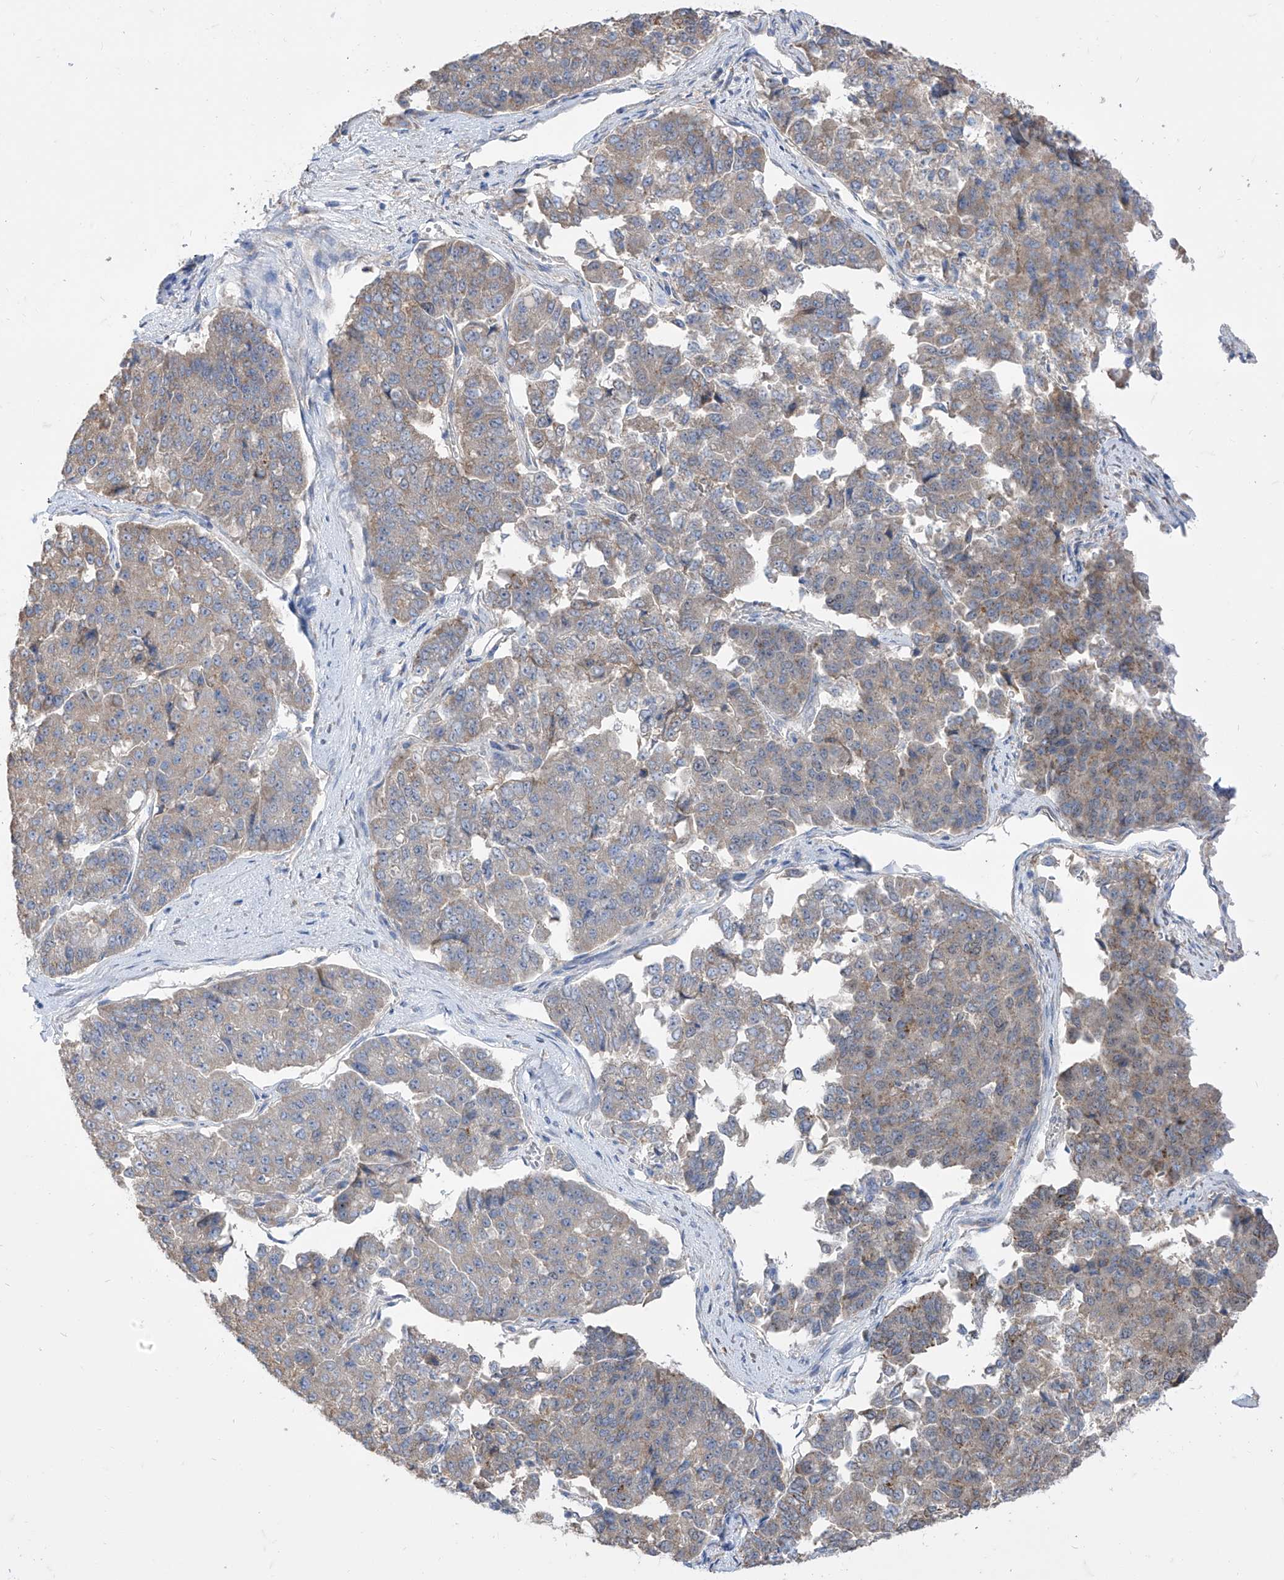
{"staining": {"intensity": "weak", "quantity": "25%-75%", "location": "cytoplasmic/membranous"}, "tissue": "pancreatic cancer", "cell_type": "Tumor cells", "image_type": "cancer", "snomed": [{"axis": "morphology", "description": "Adenocarcinoma, NOS"}, {"axis": "topography", "description": "Pancreas"}], "caption": "The immunohistochemical stain shows weak cytoplasmic/membranous positivity in tumor cells of pancreatic cancer (adenocarcinoma) tissue. (DAB IHC with brightfield microscopy, high magnification).", "gene": "BROX", "patient": {"sex": "male", "age": 50}}